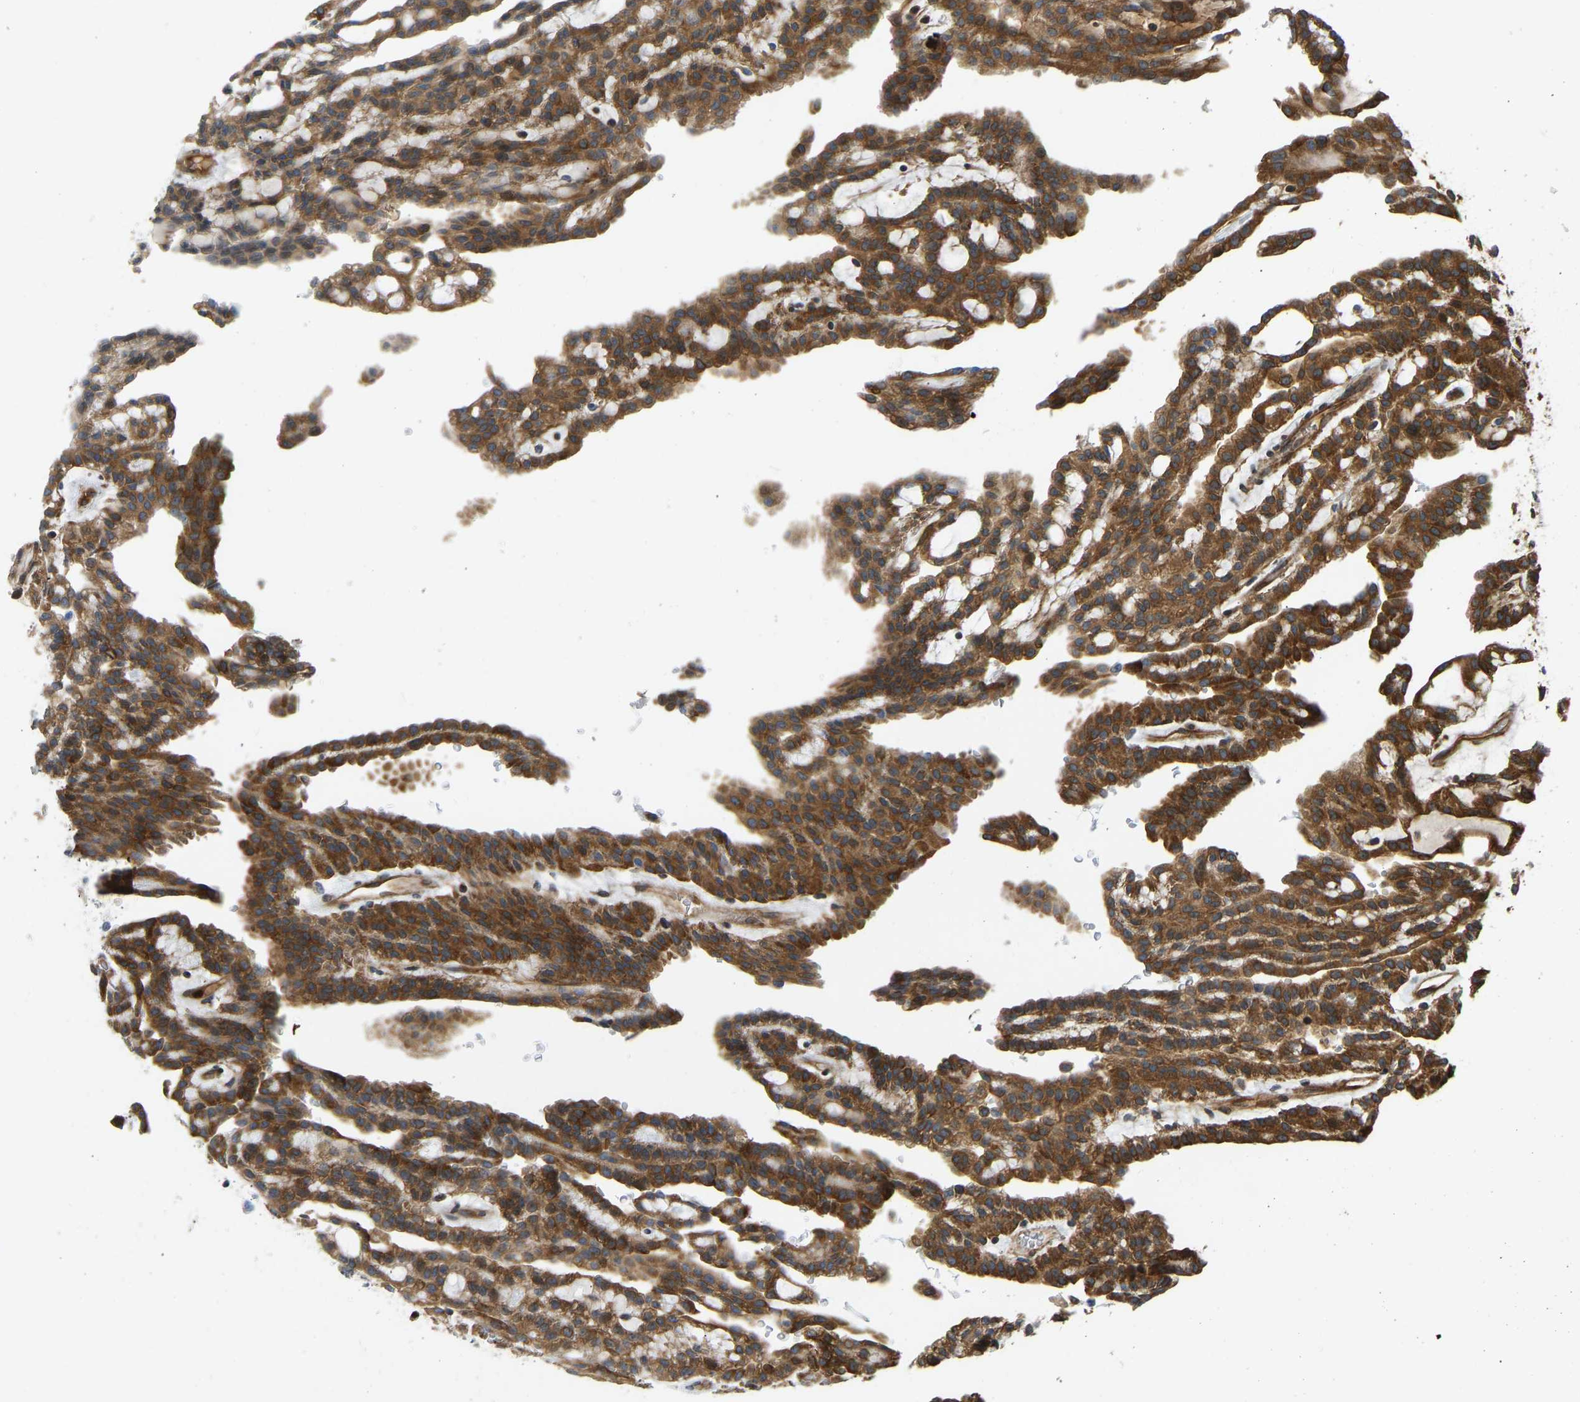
{"staining": {"intensity": "strong", "quantity": ">75%", "location": "cytoplasmic/membranous"}, "tissue": "renal cancer", "cell_type": "Tumor cells", "image_type": "cancer", "snomed": [{"axis": "morphology", "description": "Adenocarcinoma, NOS"}, {"axis": "topography", "description": "Kidney"}], "caption": "High-power microscopy captured an immunohistochemistry (IHC) histopathology image of adenocarcinoma (renal), revealing strong cytoplasmic/membranous positivity in approximately >75% of tumor cells.", "gene": "RASGRF2", "patient": {"sex": "male", "age": 63}}